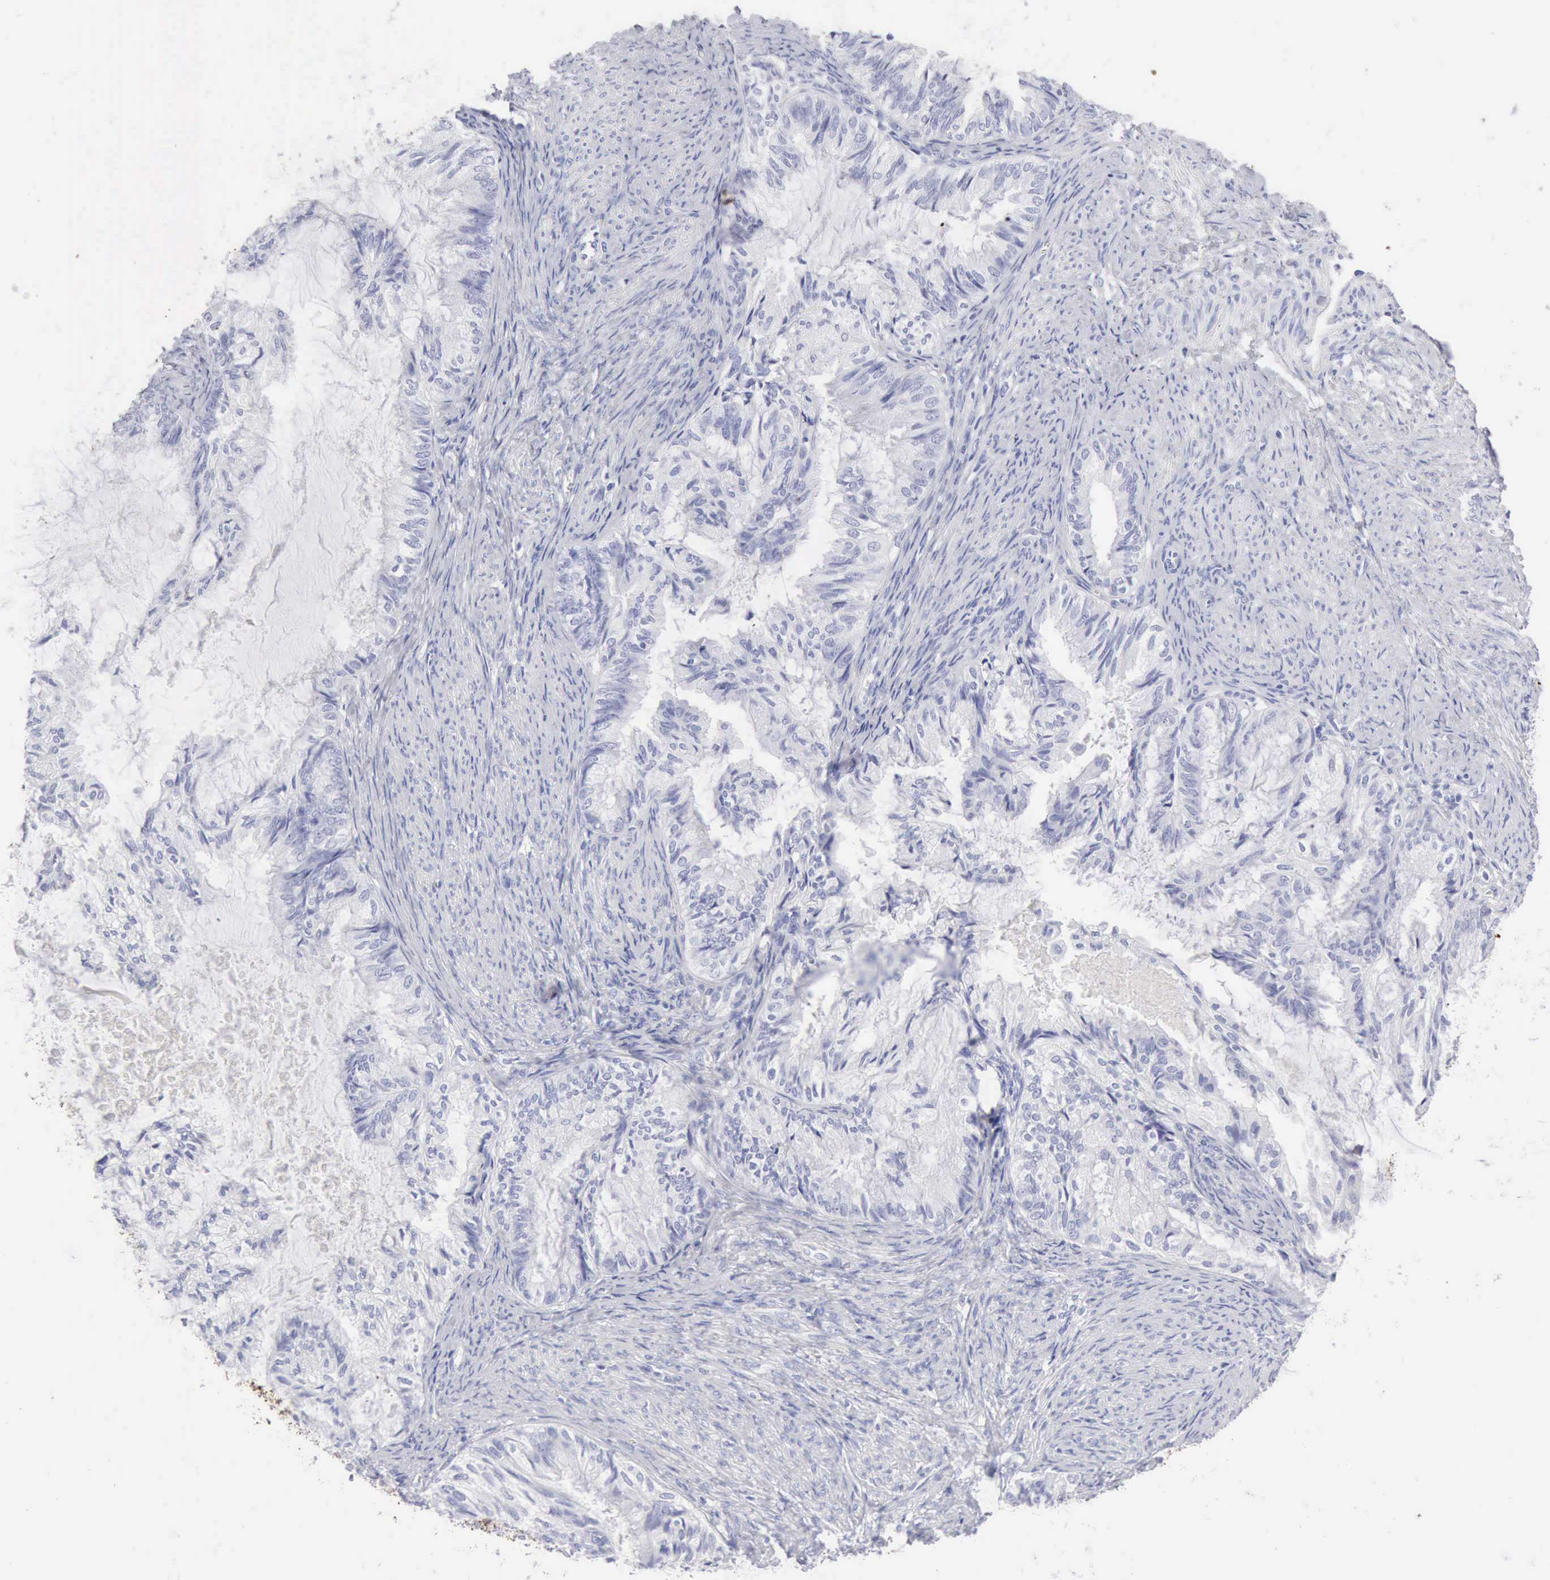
{"staining": {"intensity": "negative", "quantity": "none", "location": "none"}, "tissue": "endometrial cancer", "cell_type": "Tumor cells", "image_type": "cancer", "snomed": [{"axis": "morphology", "description": "Adenocarcinoma, NOS"}, {"axis": "topography", "description": "Endometrium"}], "caption": "An image of human endometrial cancer is negative for staining in tumor cells.", "gene": "KRT5", "patient": {"sex": "female", "age": 86}}